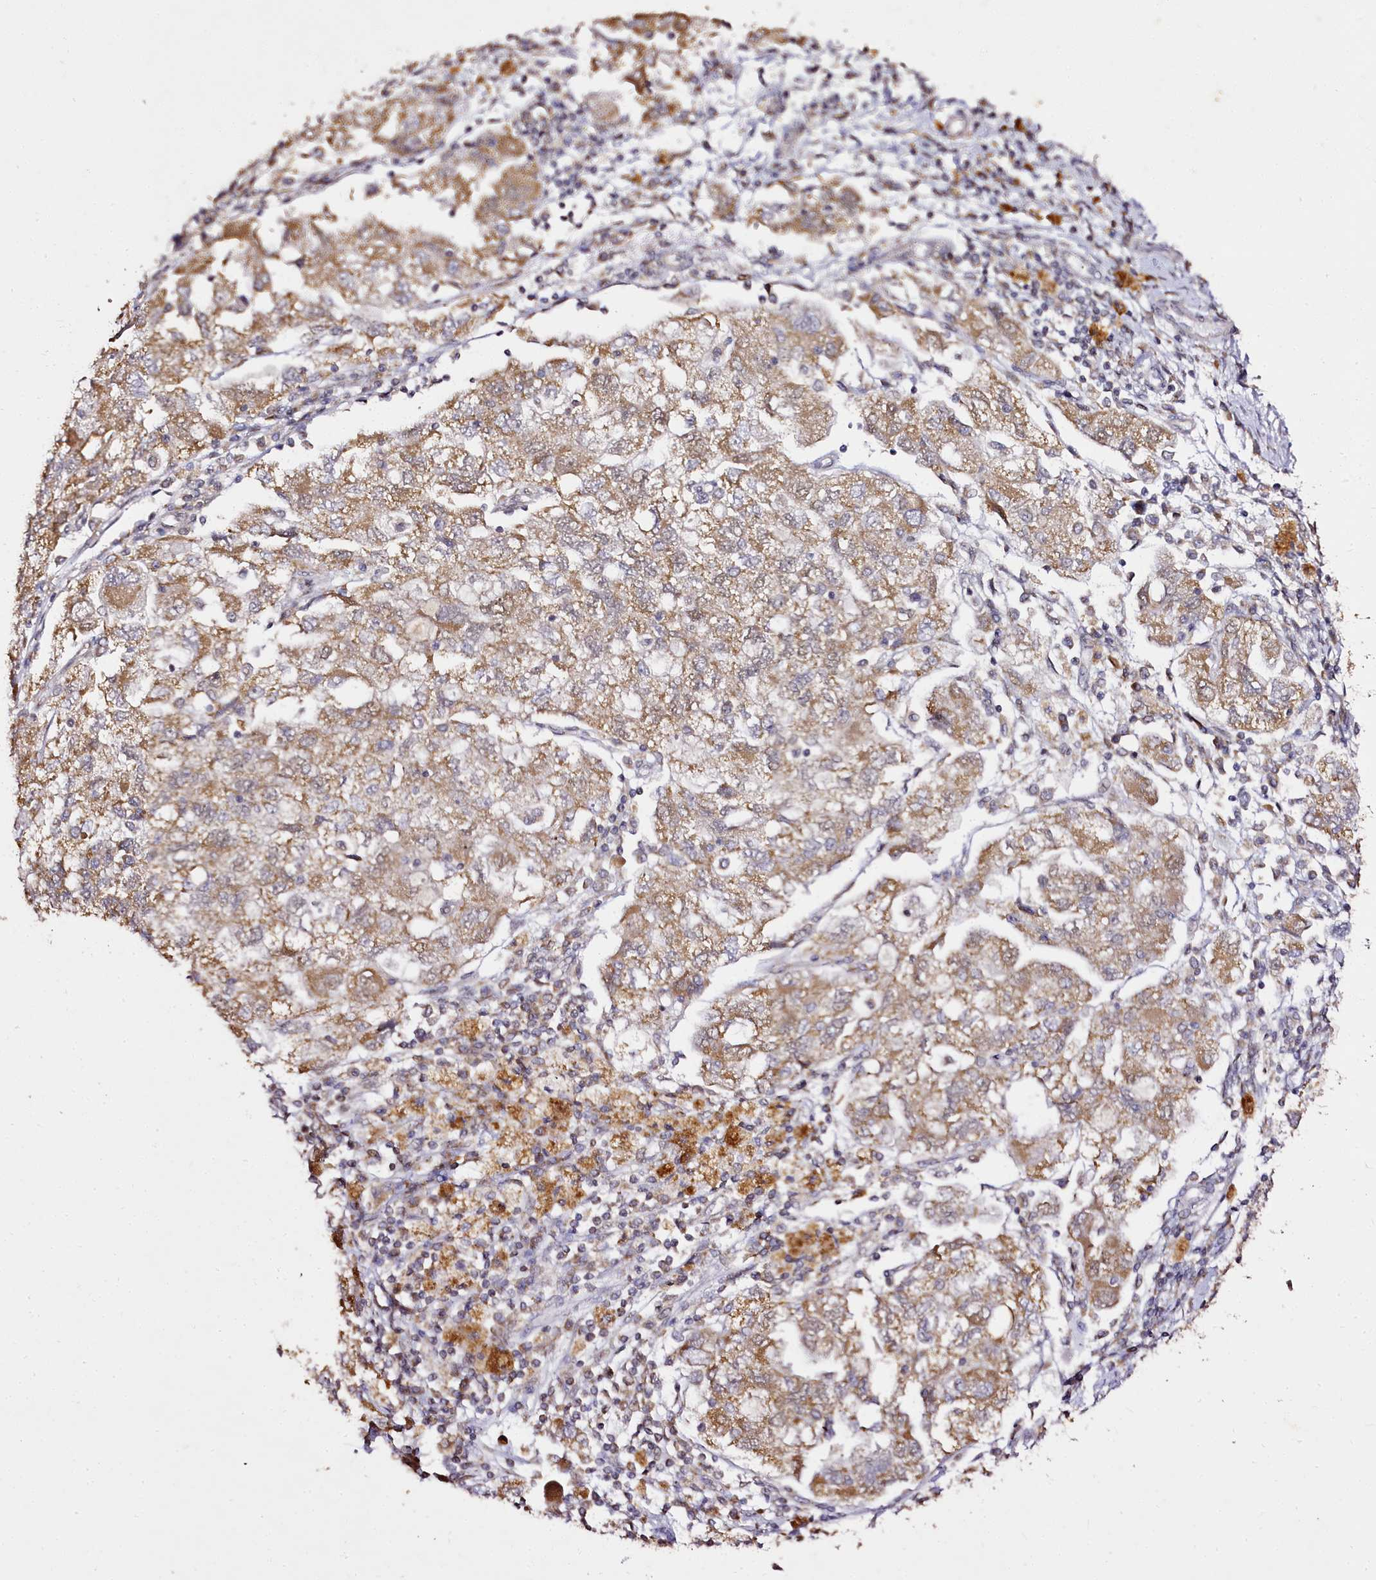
{"staining": {"intensity": "moderate", "quantity": ">75%", "location": "cytoplasmic/membranous"}, "tissue": "ovarian cancer", "cell_type": "Tumor cells", "image_type": "cancer", "snomed": [{"axis": "morphology", "description": "Carcinoma, NOS"}, {"axis": "morphology", "description": "Cystadenocarcinoma, serous, NOS"}, {"axis": "topography", "description": "Ovary"}], "caption": "Ovarian cancer (carcinoma) was stained to show a protein in brown. There is medium levels of moderate cytoplasmic/membranous staining in approximately >75% of tumor cells. The protein is stained brown, and the nuclei are stained in blue (DAB IHC with brightfield microscopy, high magnification).", "gene": "EDIL3", "patient": {"sex": "female", "age": 69}}